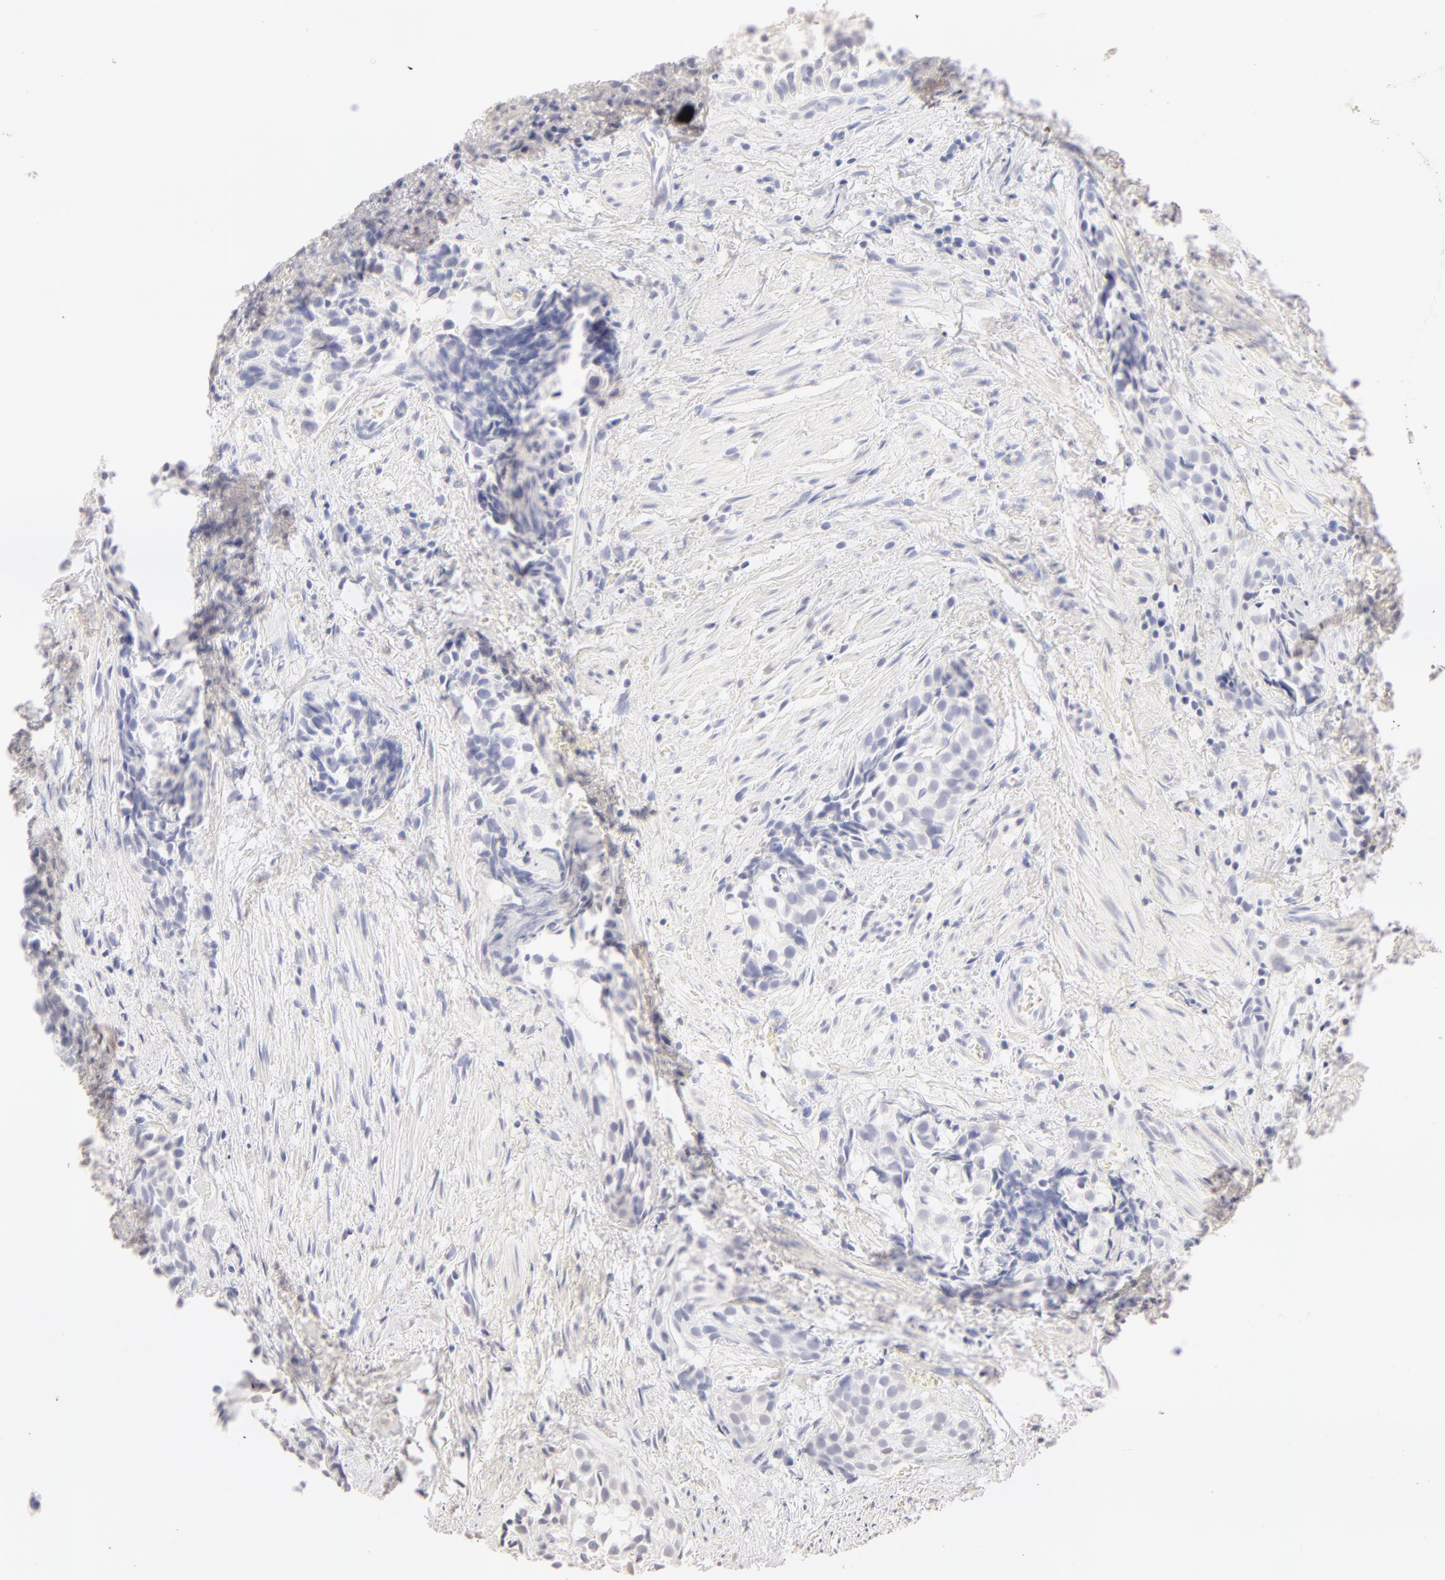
{"staining": {"intensity": "negative", "quantity": "none", "location": "none"}, "tissue": "urothelial cancer", "cell_type": "Tumor cells", "image_type": "cancer", "snomed": [{"axis": "morphology", "description": "Urothelial carcinoma, High grade"}, {"axis": "topography", "description": "Urinary bladder"}], "caption": "A micrograph of urothelial cancer stained for a protein demonstrates no brown staining in tumor cells.", "gene": "LGALS7B", "patient": {"sex": "female", "age": 78}}